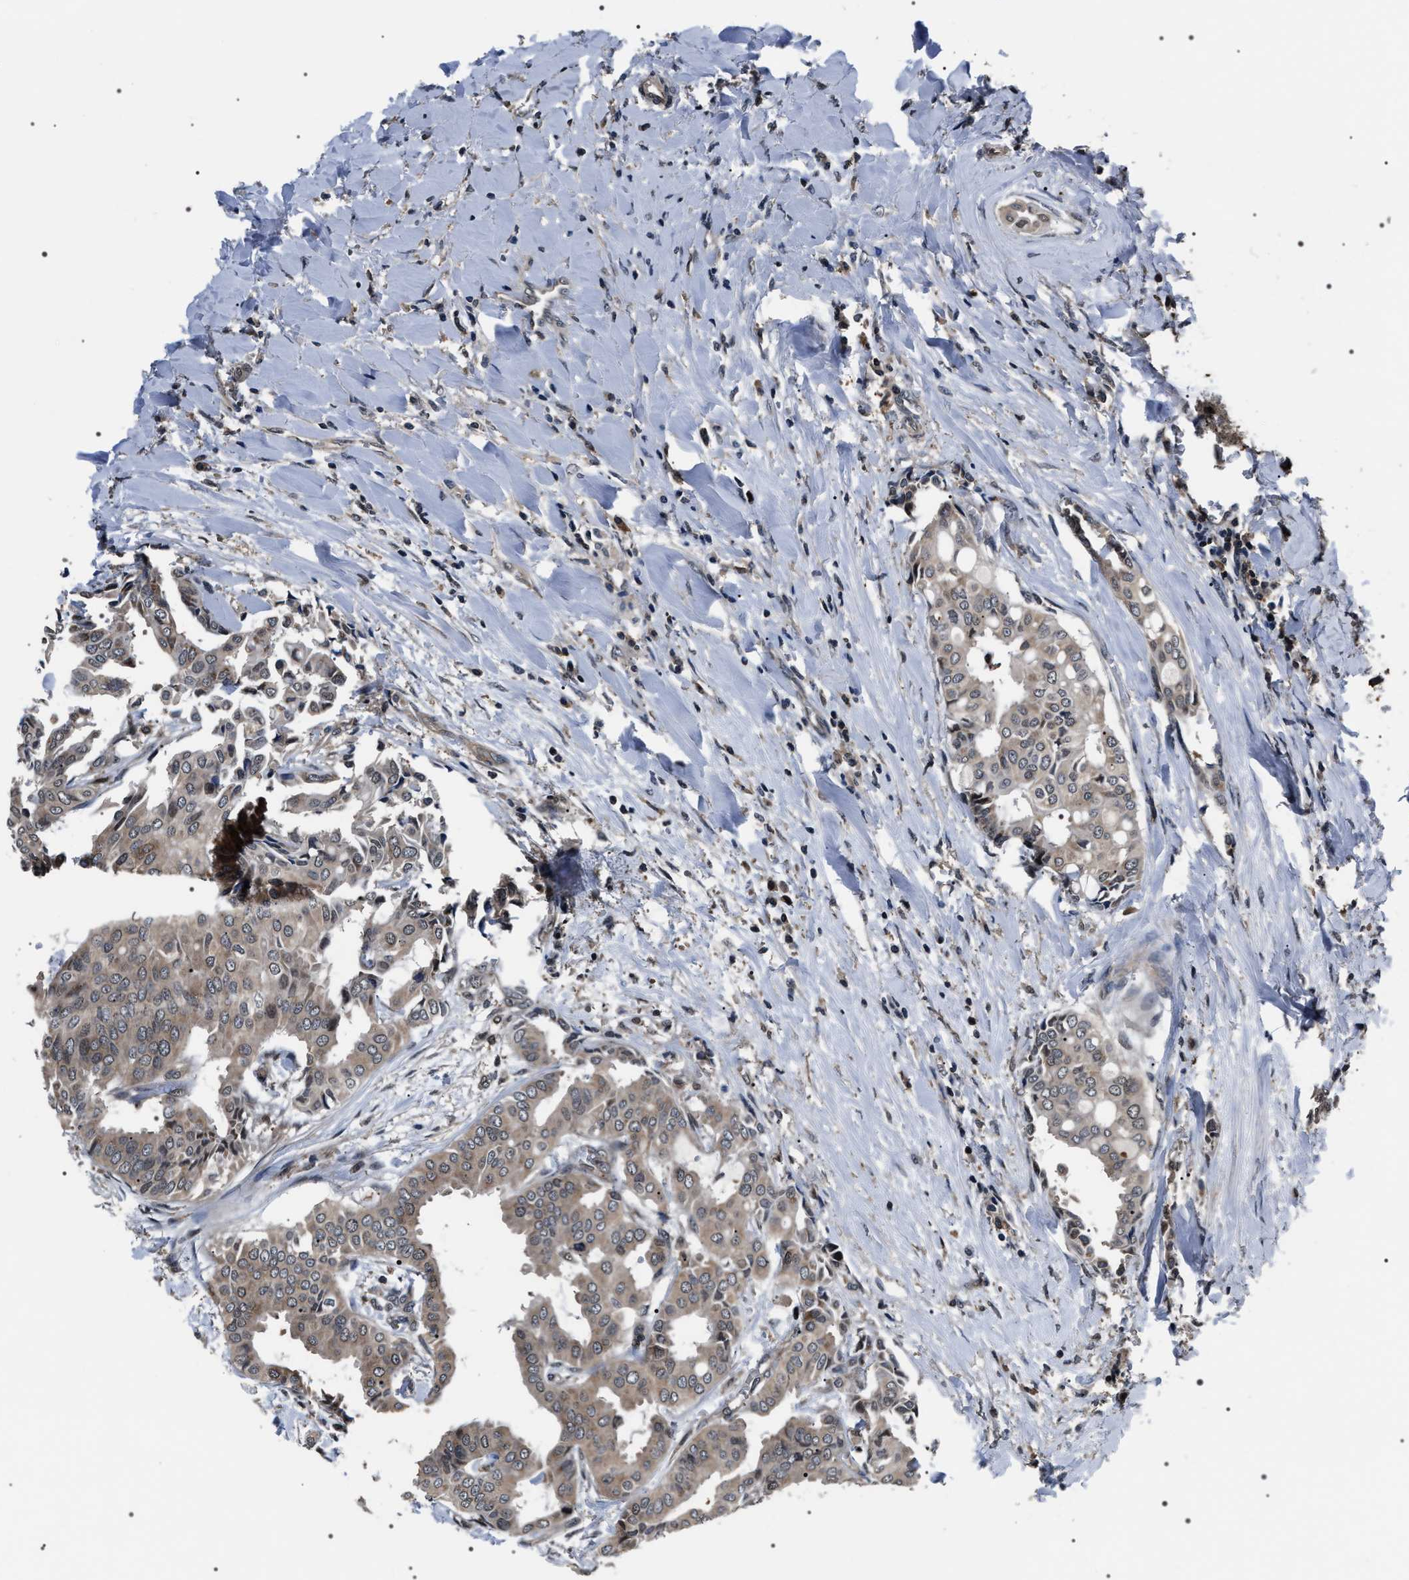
{"staining": {"intensity": "moderate", "quantity": ">75%", "location": "cytoplasmic/membranous"}, "tissue": "head and neck cancer", "cell_type": "Tumor cells", "image_type": "cancer", "snomed": [{"axis": "morphology", "description": "Adenocarcinoma, NOS"}, {"axis": "topography", "description": "Salivary gland"}, {"axis": "topography", "description": "Head-Neck"}], "caption": "About >75% of tumor cells in head and neck cancer demonstrate moderate cytoplasmic/membranous protein staining as visualized by brown immunohistochemical staining.", "gene": "SIPA1", "patient": {"sex": "female", "age": 59}}